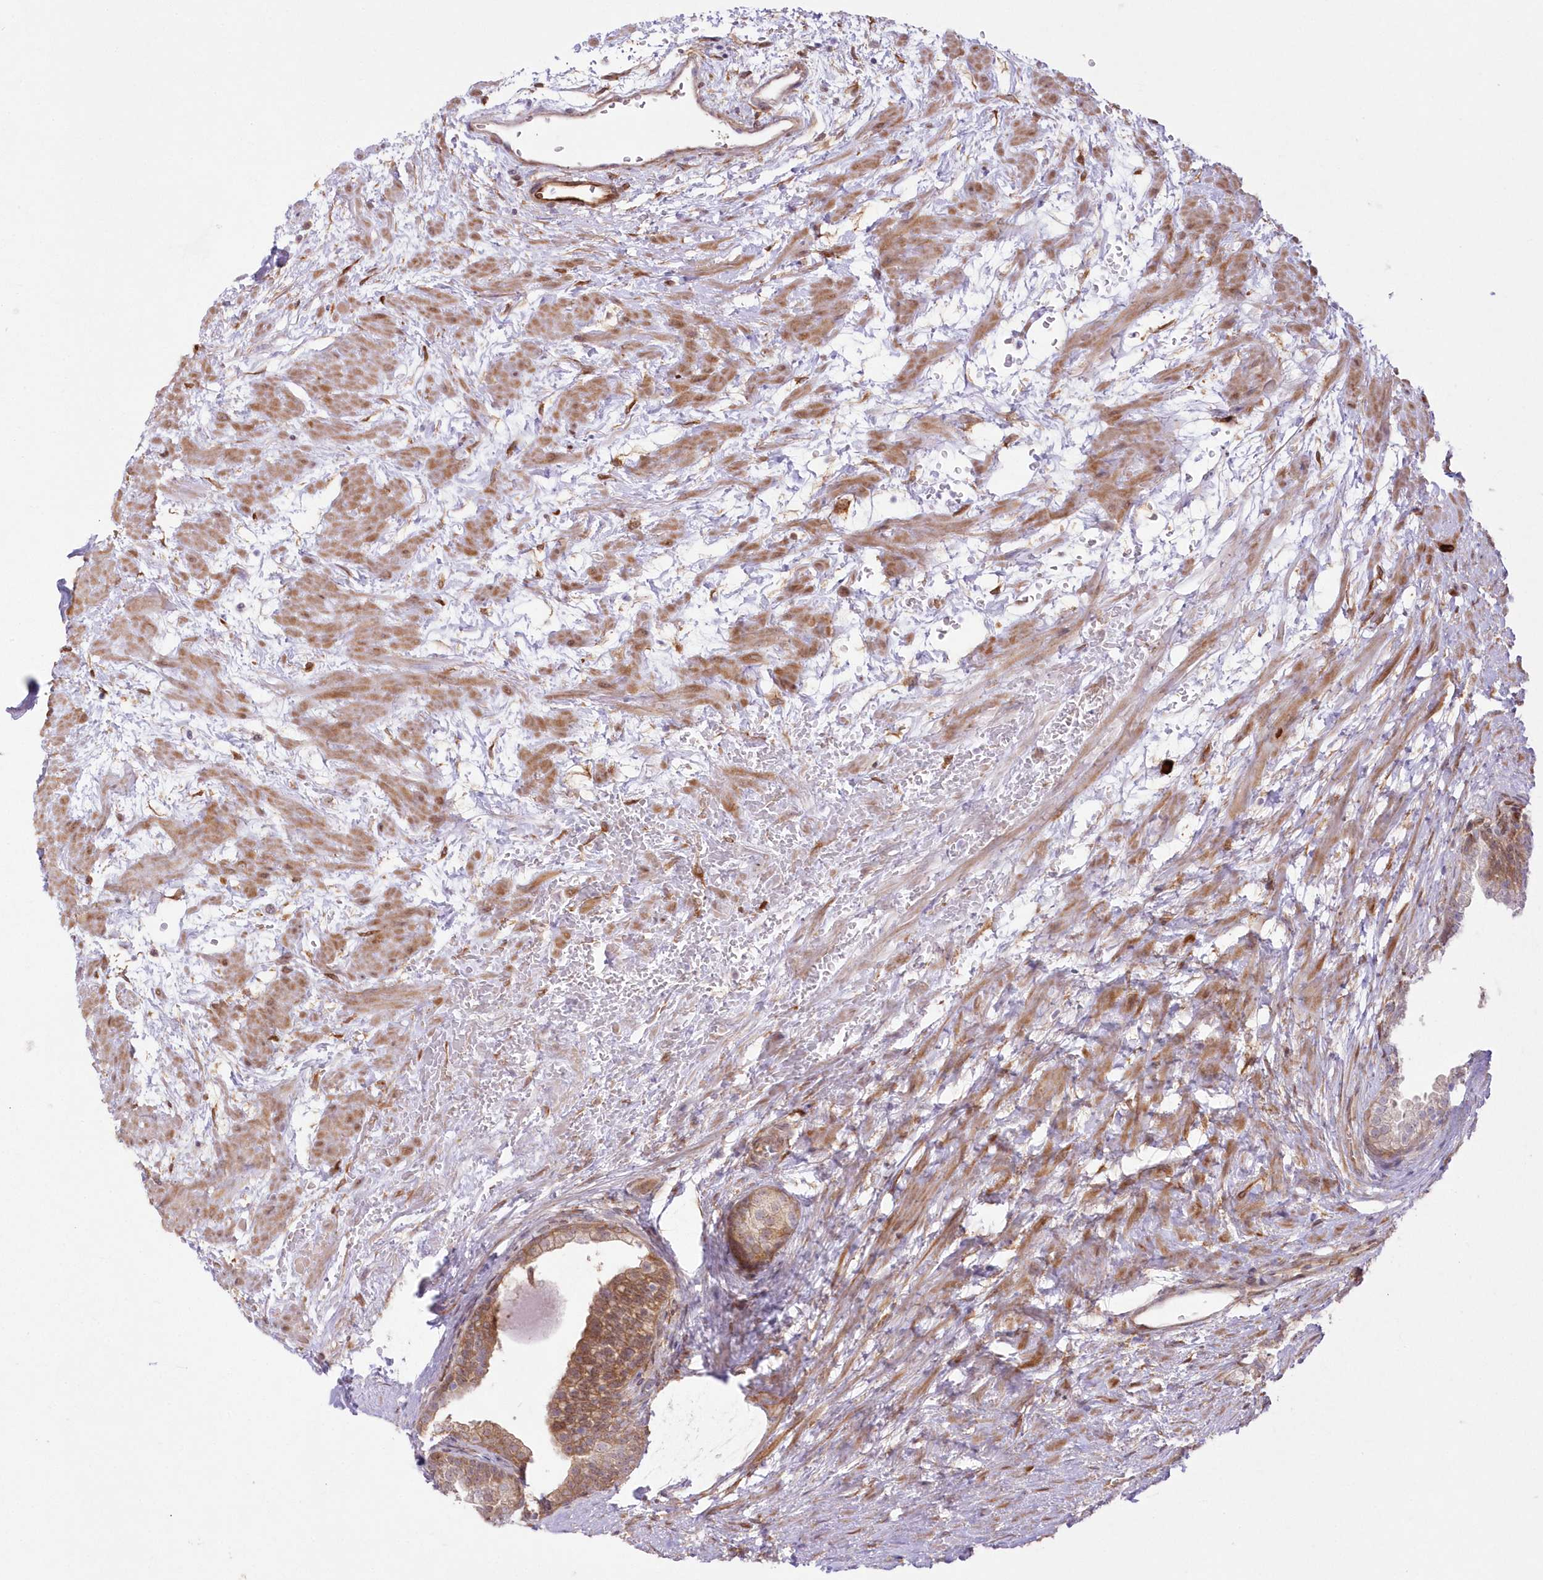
{"staining": {"intensity": "moderate", "quantity": ">75%", "location": "cytoplasmic/membranous"}, "tissue": "prostate", "cell_type": "Glandular cells", "image_type": "normal", "snomed": [{"axis": "morphology", "description": "Normal tissue, NOS"}, {"axis": "topography", "description": "Prostate"}], "caption": "DAB (3,3'-diaminobenzidine) immunohistochemical staining of benign prostate reveals moderate cytoplasmic/membranous protein positivity in approximately >75% of glandular cells.", "gene": "SH3PXD2B", "patient": {"sex": "male", "age": 48}}